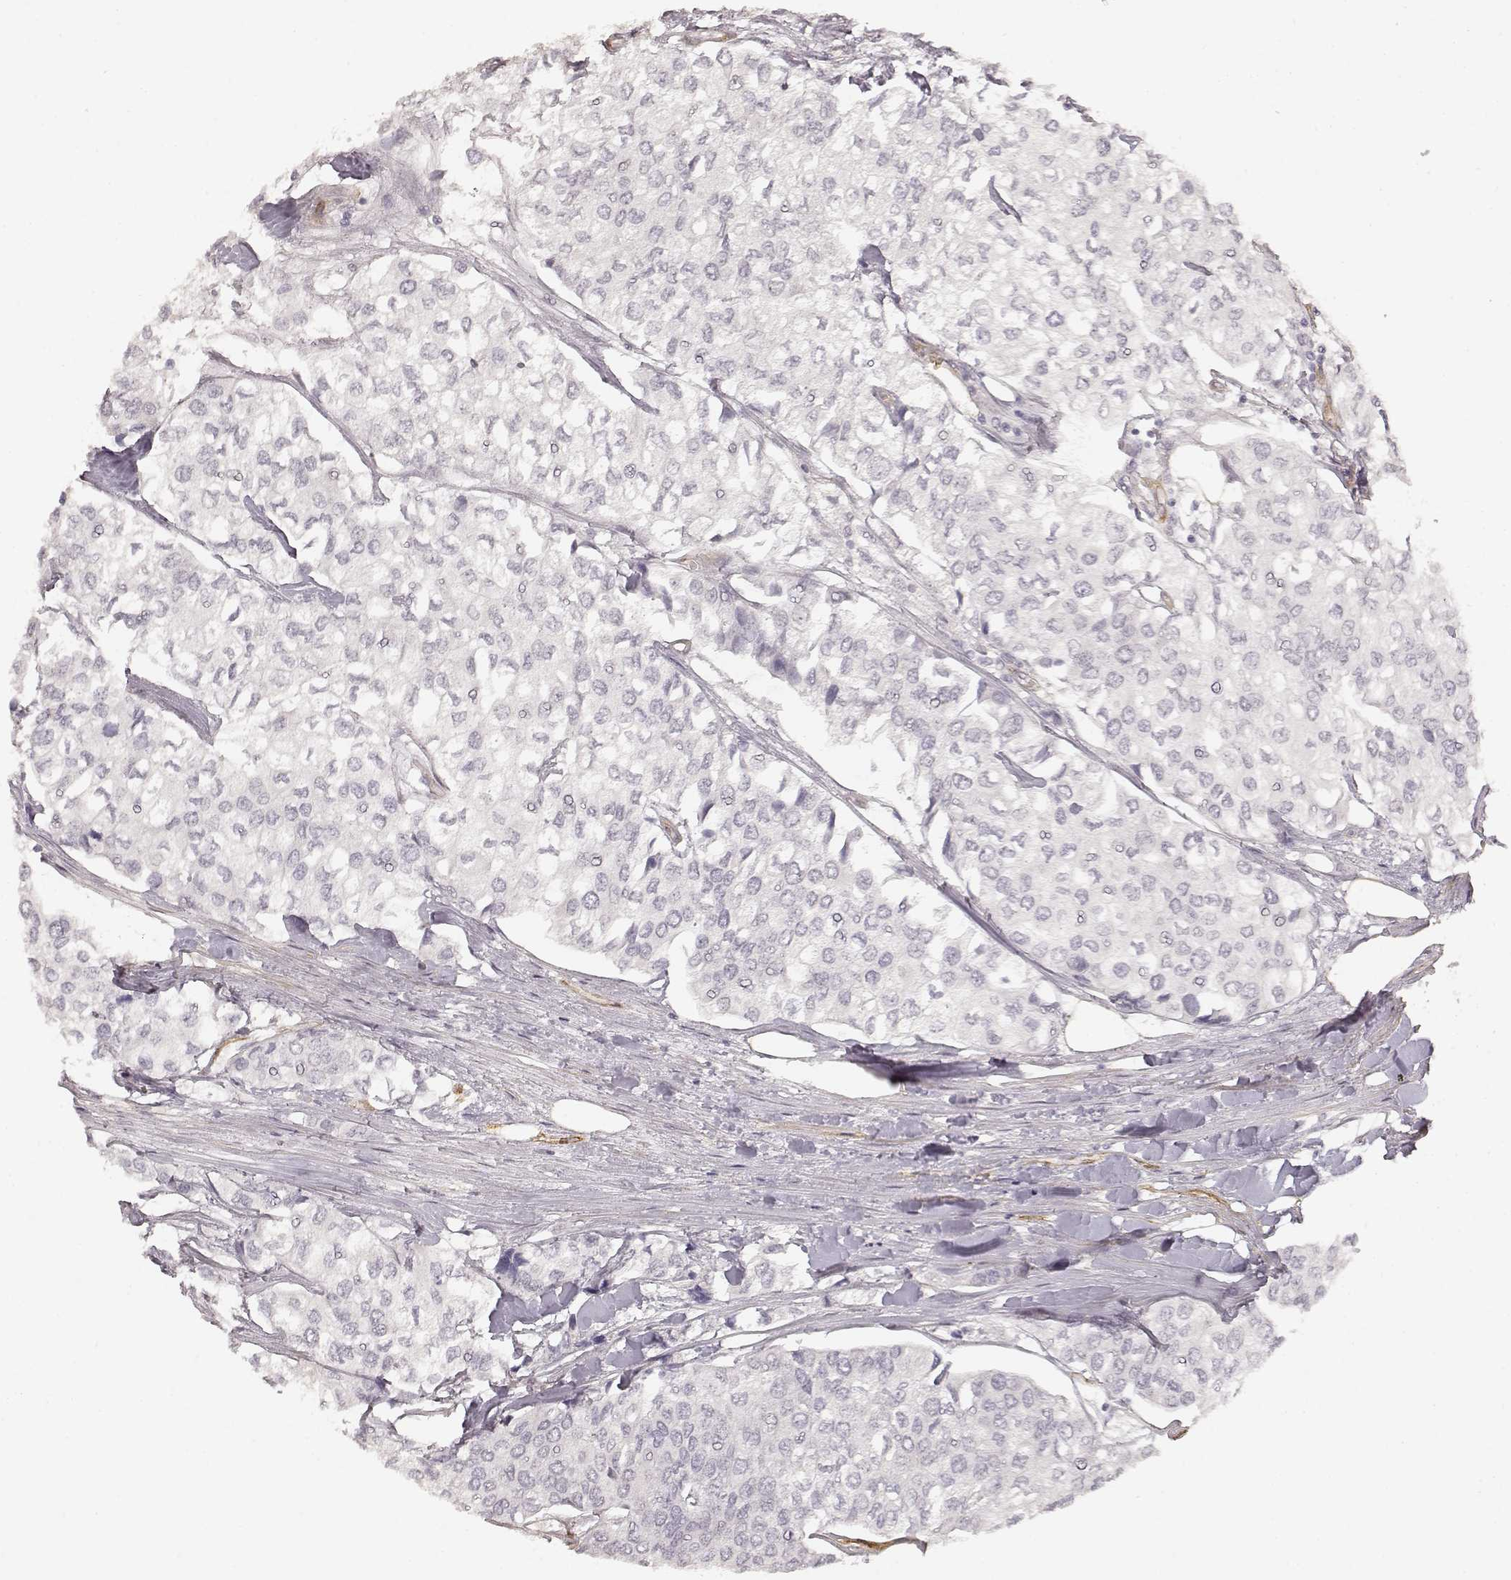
{"staining": {"intensity": "negative", "quantity": "none", "location": "none"}, "tissue": "urothelial cancer", "cell_type": "Tumor cells", "image_type": "cancer", "snomed": [{"axis": "morphology", "description": "Urothelial carcinoma, High grade"}, {"axis": "topography", "description": "Urinary bladder"}], "caption": "IHC of human high-grade urothelial carcinoma exhibits no positivity in tumor cells.", "gene": "LAMA4", "patient": {"sex": "male", "age": 73}}